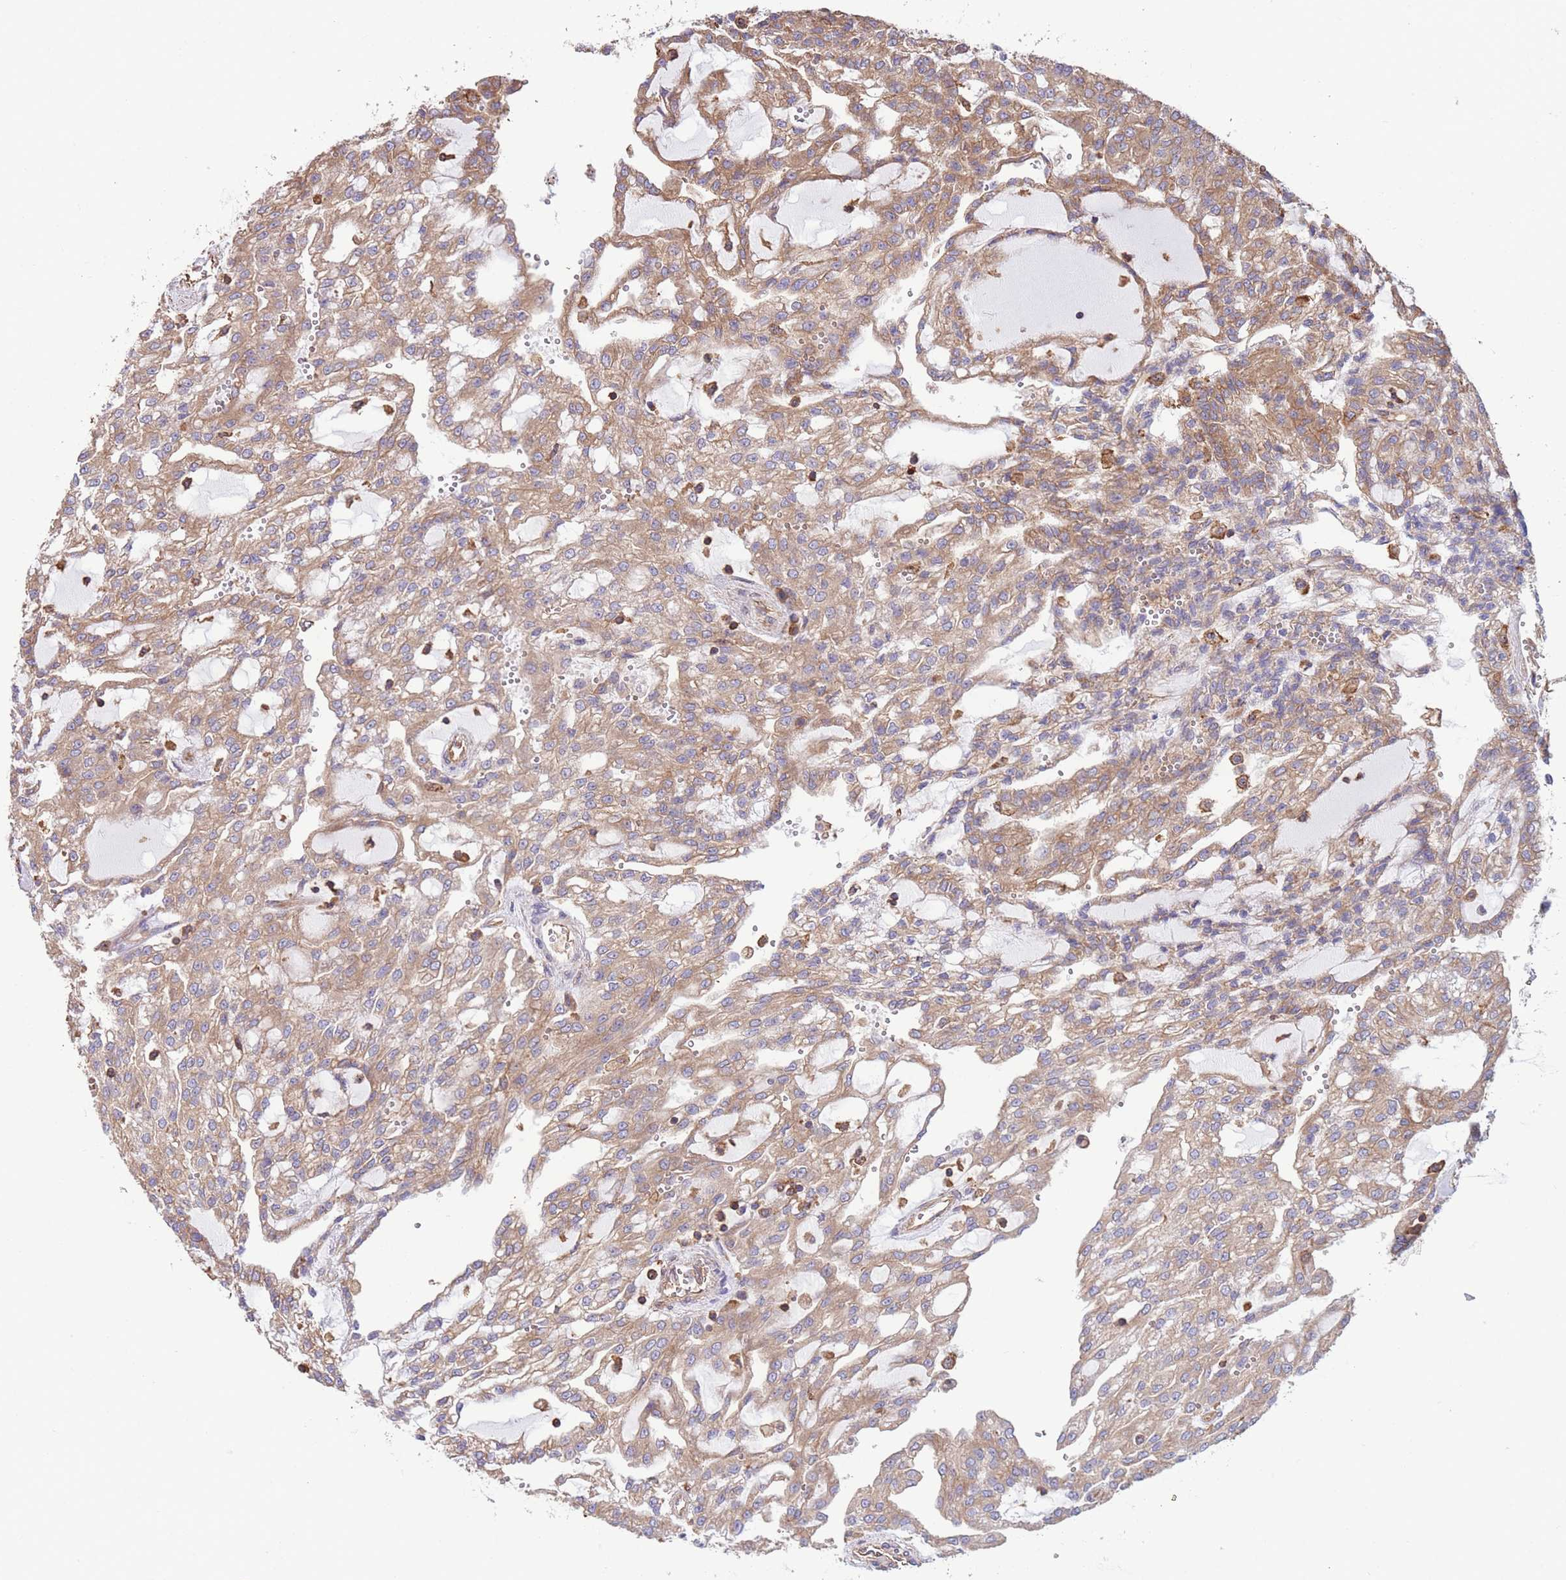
{"staining": {"intensity": "moderate", "quantity": ">75%", "location": "cytoplasmic/membranous"}, "tissue": "renal cancer", "cell_type": "Tumor cells", "image_type": "cancer", "snomed": [{"axis": "morphology", "description": "Adenocarcinoma, NOS"}, {"axis": "topography", "description": "Kidney"}], "caption": "A histopathology image showing moderate cytoplasmic/membranous staining in approximately >75% of tumor cells in adenocarcinoma (renal), as visualized by brown immunohistochemical staining.", "gene": "LRRN4CL", "patient": {"sex": "male", "age": 63}}